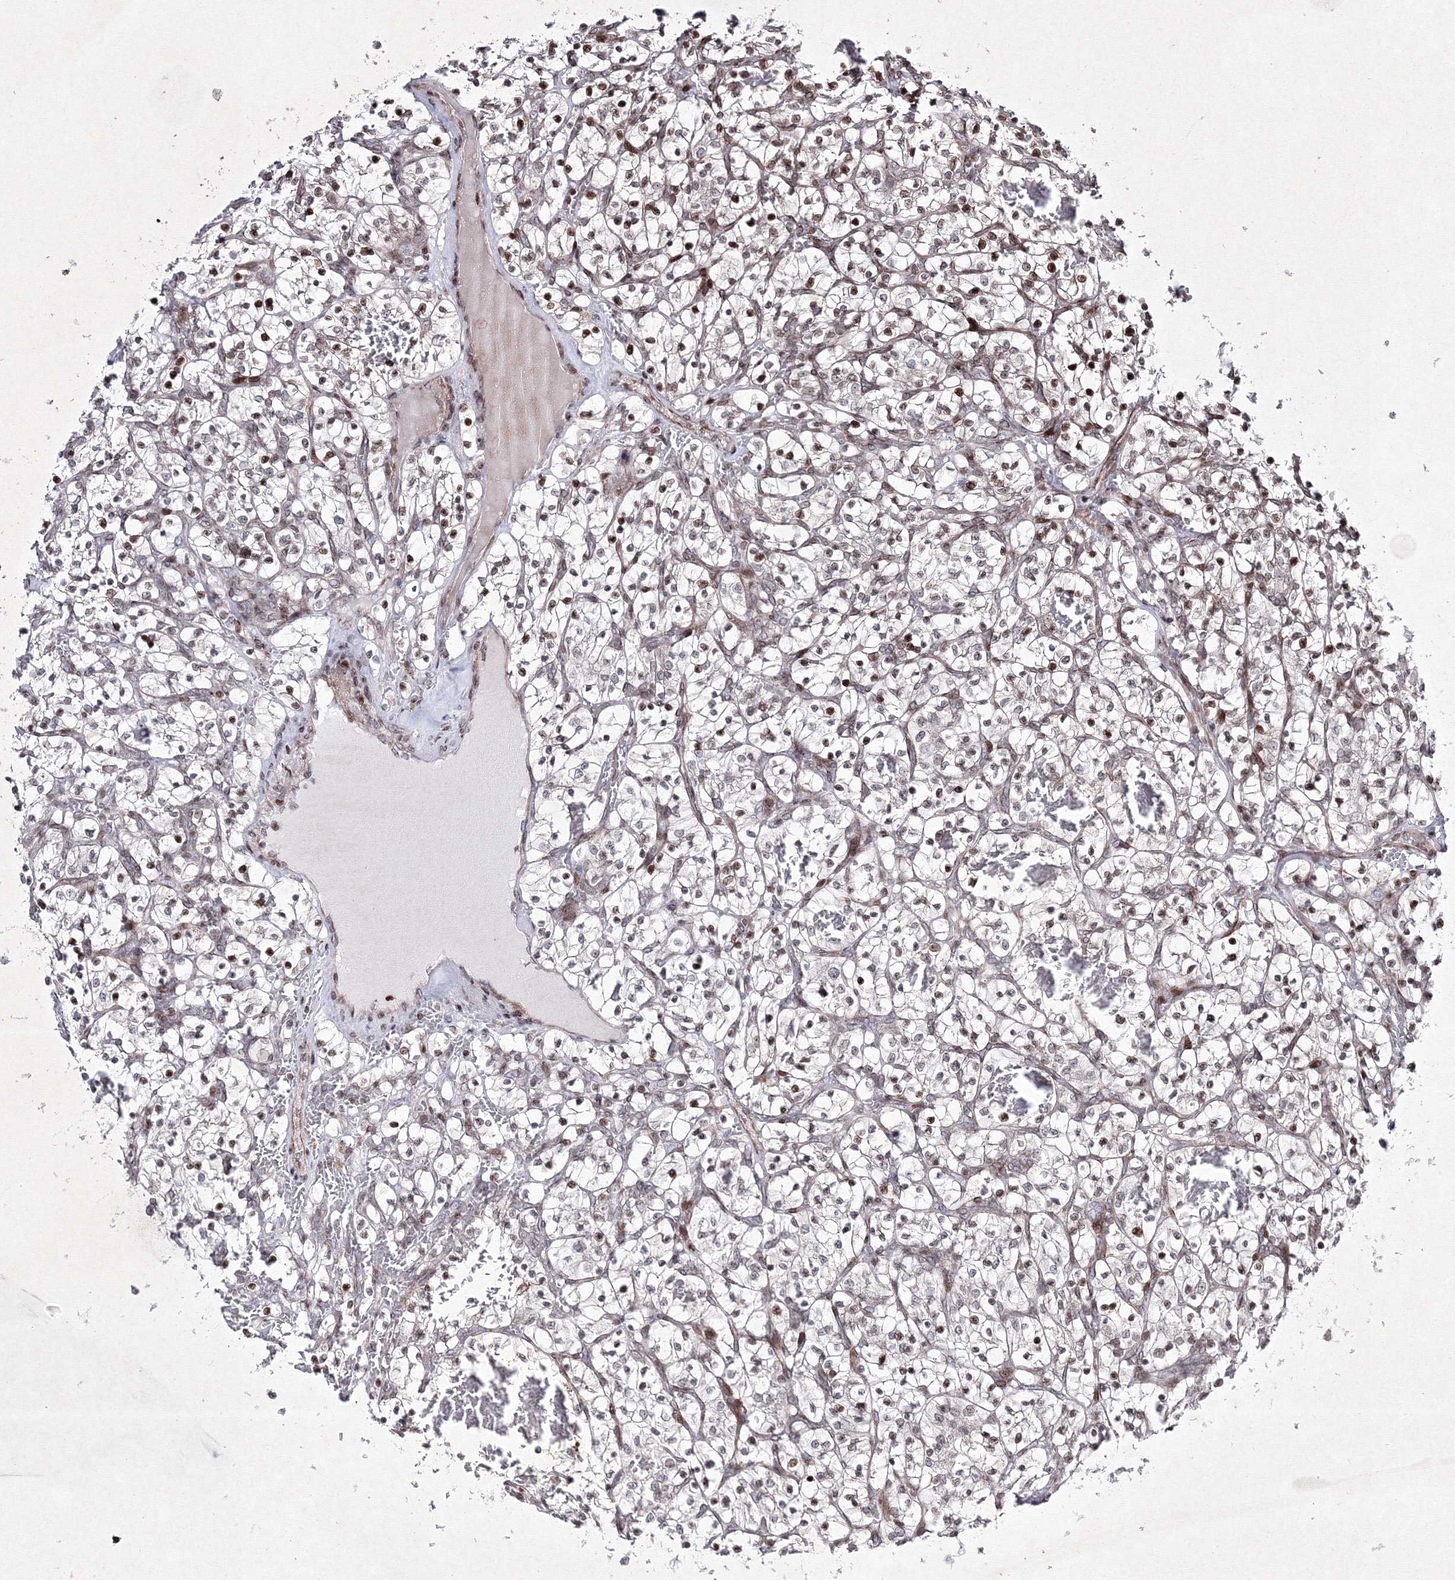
{"staining": {"intensity": "moderate", "quantity": "<25%", "location": "nuclear"}, "tissue": "renal cancer", "cell_type": "Tumor cells", "image_type": "cancer", "snomed": [{"axis": "morphology", "description": "Adenocarcinoma, NOS"}, {"axis": "topography", "description": "Kidney"}], "caption": "Brown immunohistochemical staining in human renal adenocarcinoma displays moderate nuclear staining in about <25% of tumor cells.", "gene": "SMIM29", "patient": {"sex": "female", "age": 57}}